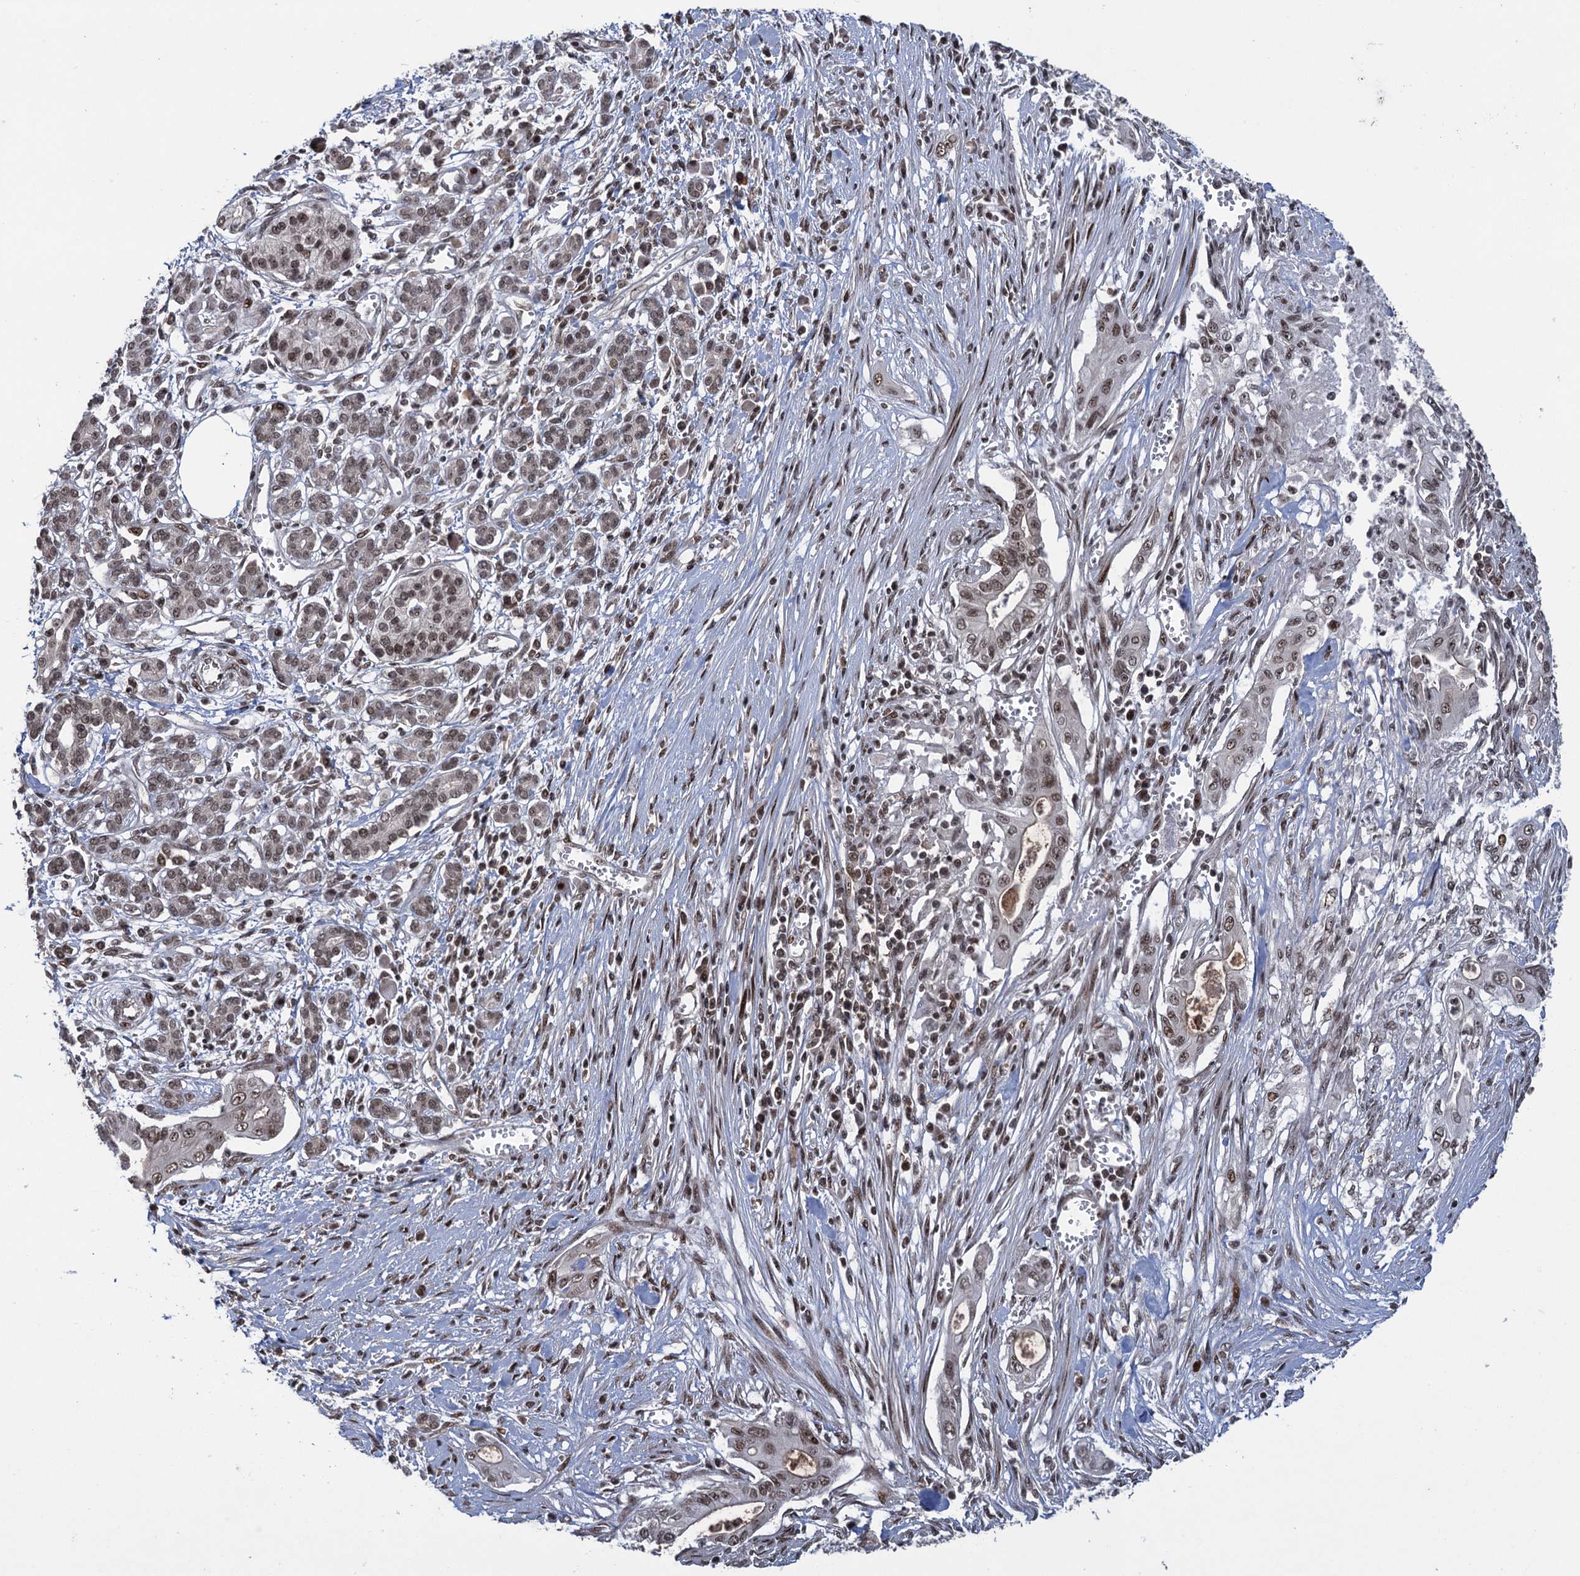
{"staining": {"intensity": "moderate", "quantity": ">75%", "location": "nuclear"}, "tissue": "pancreatic cancer", "cell_type": "Tumor cells", "image_type": "cancer", "snomed": [{"axis": "morphology", "description": "Adenocarcinoma, NOS"}, {"axis": "topography", "description": "Pancreas"}], "caption": "Adenocarcinoma (pancreatic) stained with immunohistochemistry (IHC) reveals moderate nuclear staining in approximately >75% of tumor cells.", "gene": "ZNF169", "patient": {"sex": "male", "age": 58}}